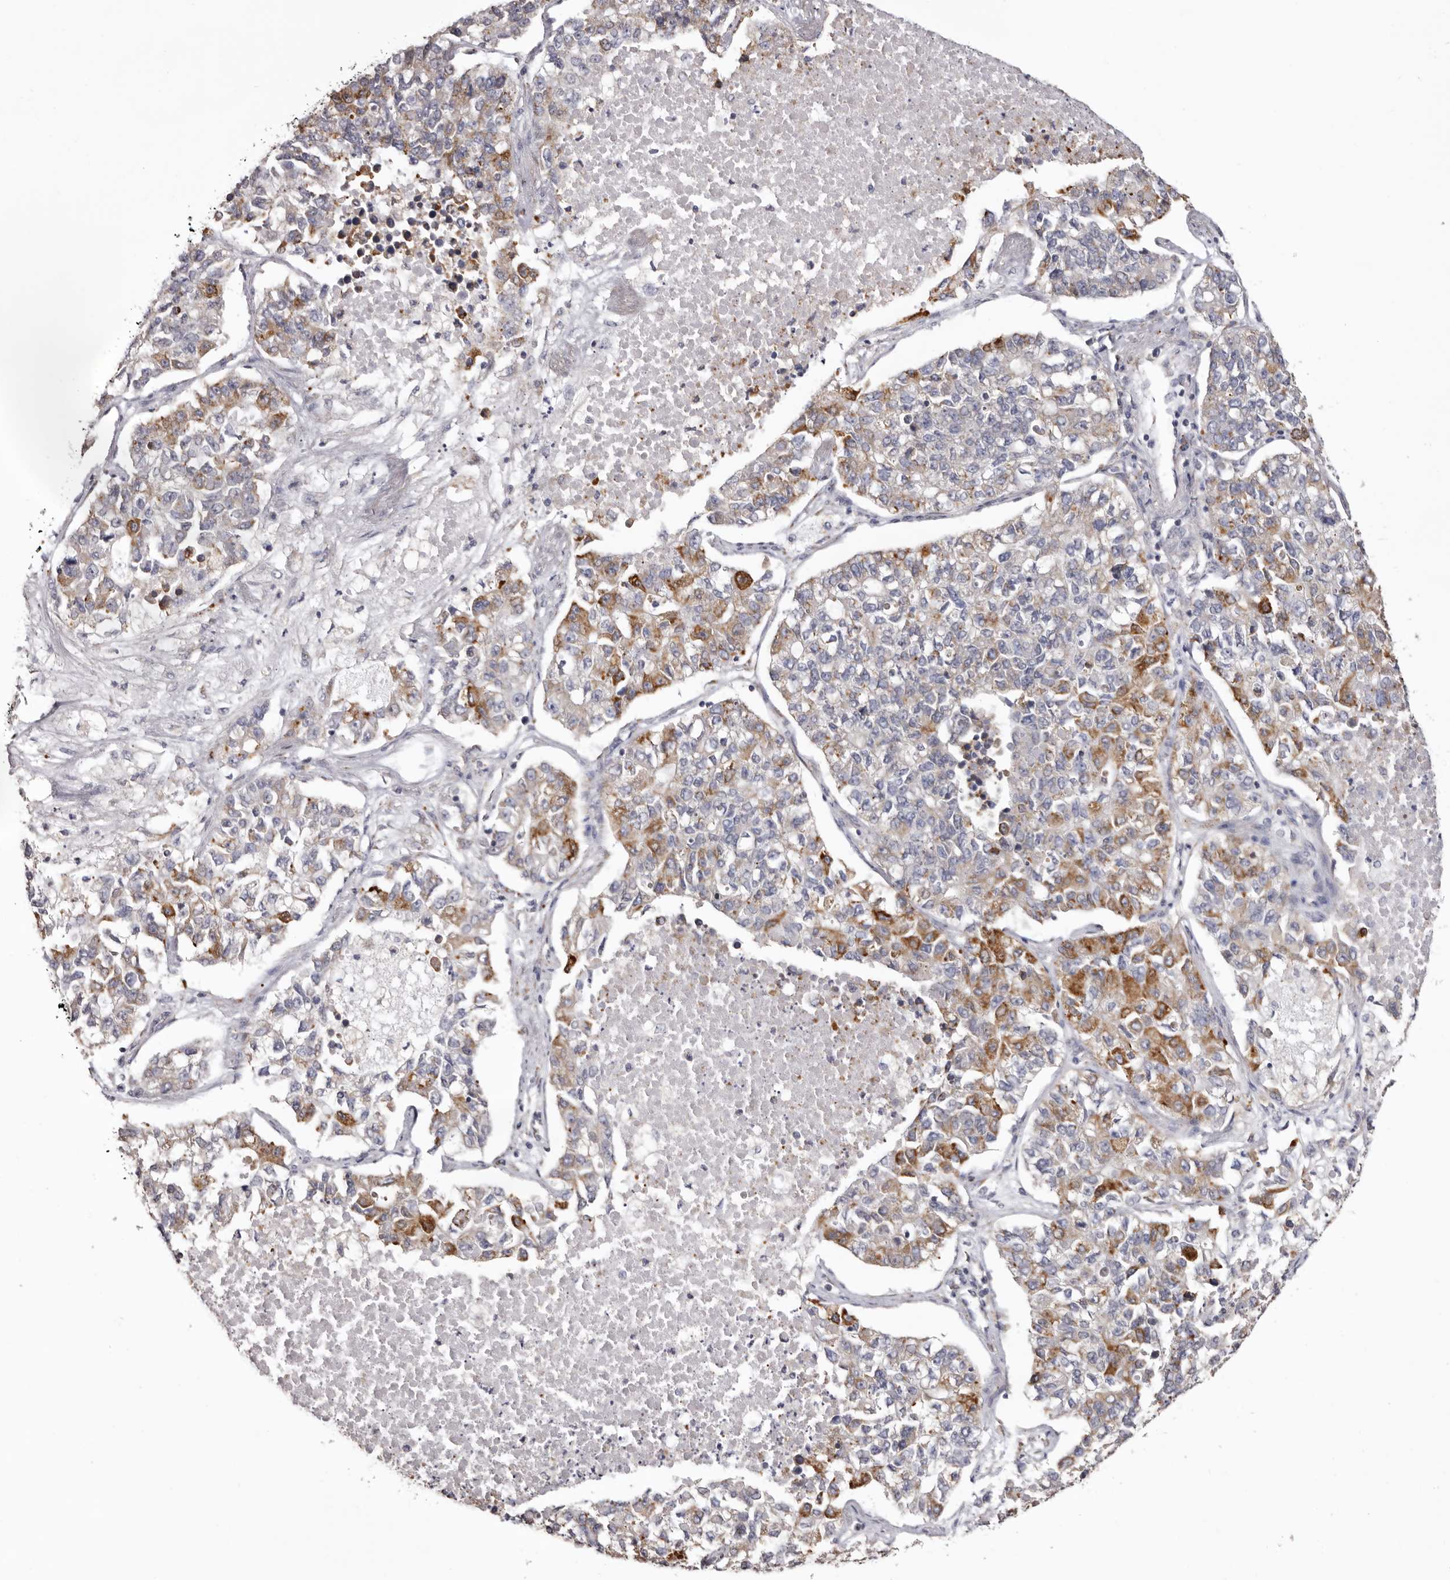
{"staining": {"intensity": "moderate", "quantity": "25%-75%", "location": "cytoplasmic/membranous"}, "tissue": "lung cancer", "cell_type": "Tumor cells", "image_type": "cancer", "snomed": [{"axis": "morphology", "description": "Adenocarcinoma, NOS"}, {"axis": "topography", "description": "Lung"}], "caption": "Immunohistochemical staining of human lung cancer shows medium levels of moderate cytoplasmic/membranous protein expression in about 25%-75% of tumor cells.", "gene": "PIGX", "patient": {"sex": "male", "age": 49}}